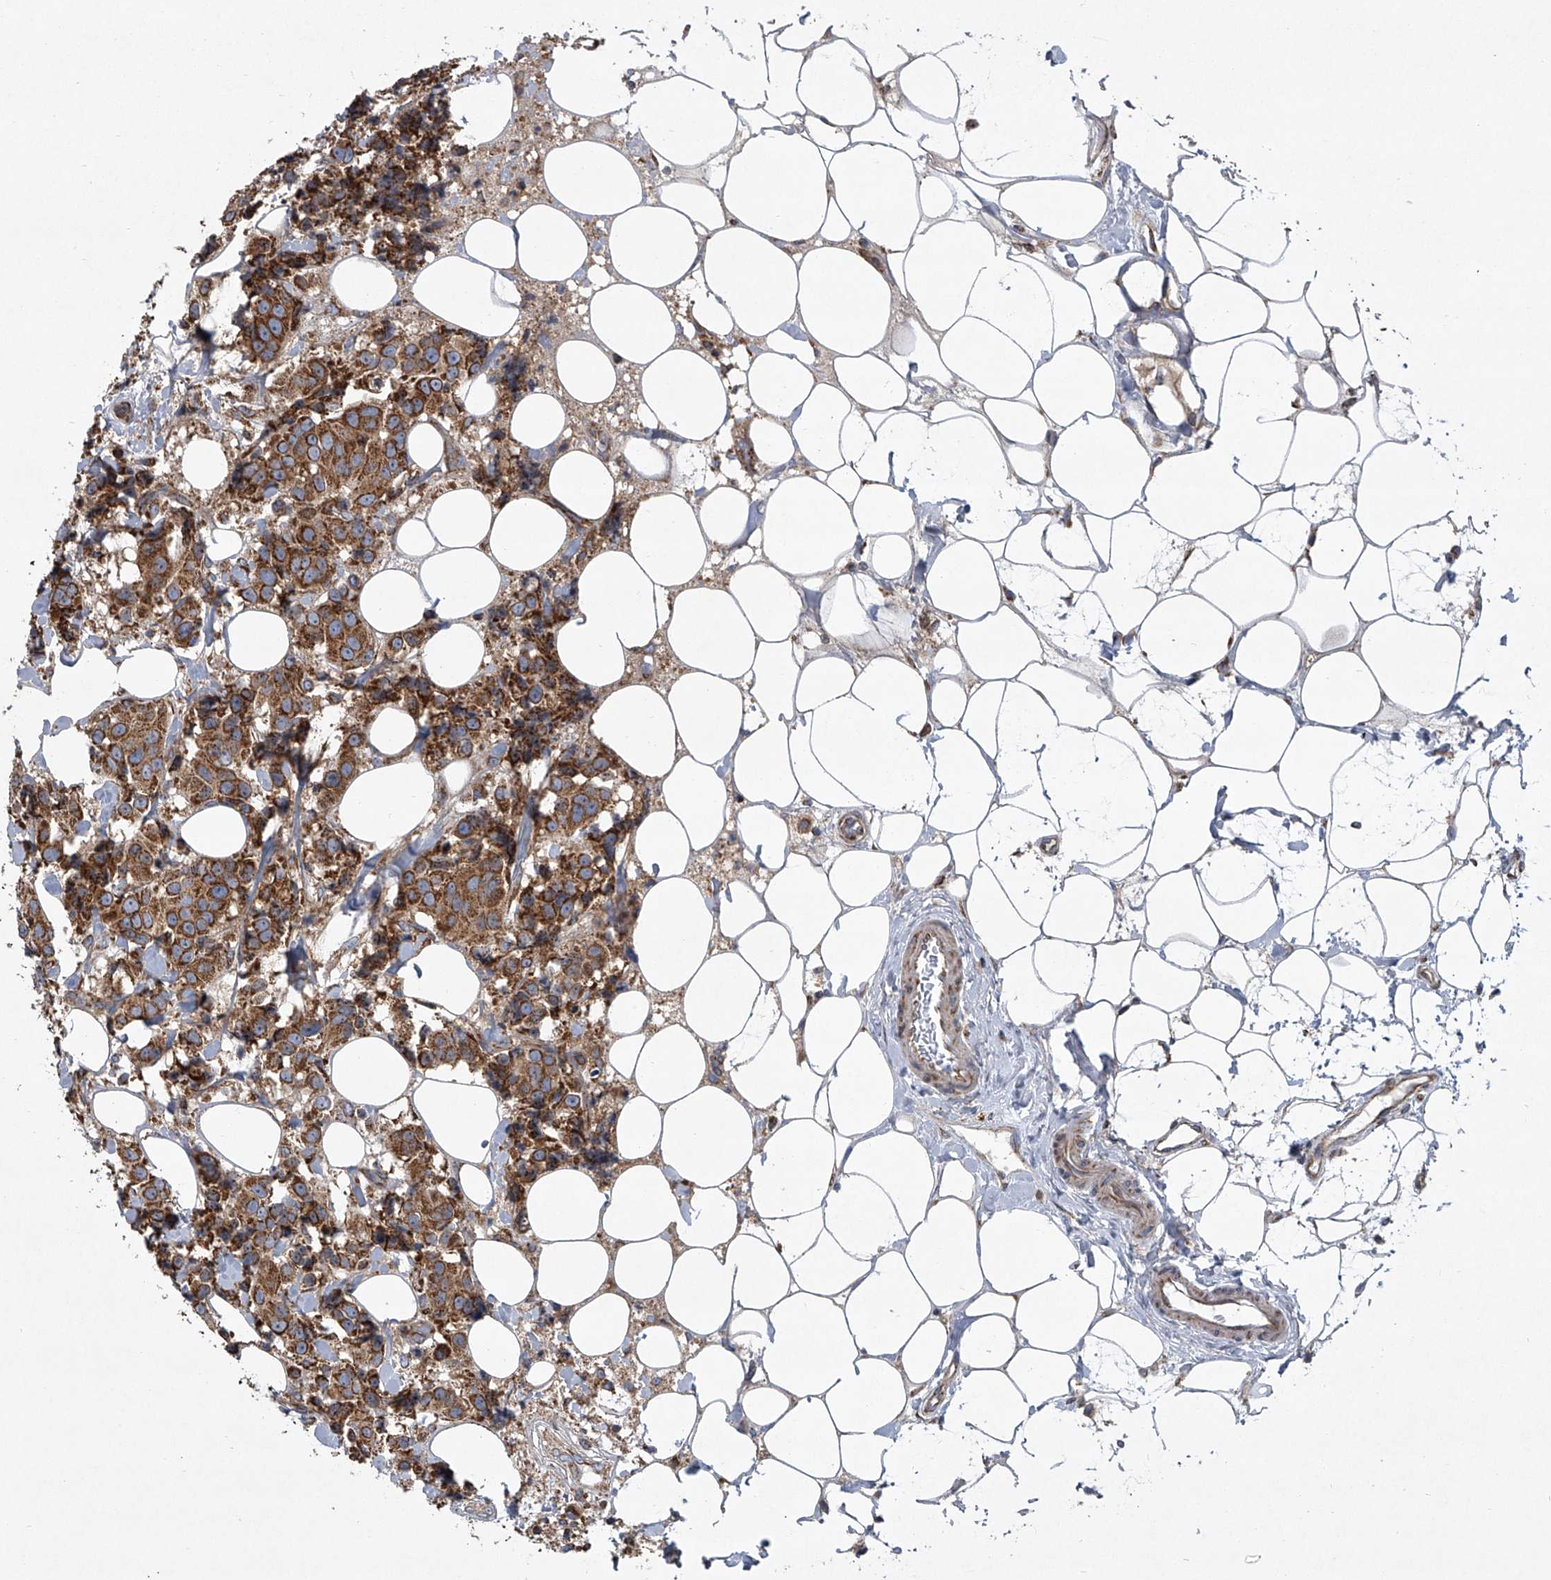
{"staining": {"intensity": "moderate", "quantity": ">75%", "location": "cytoplasmic/membranous"}, "tissue": "breast cancer", "cell_type": "Tumor cells", "image_type": "cancer", "snomed": [{"axis": "morphology", "description": "Normal tissue, NOS"}, {"axis": "morphology", "description": "Duct carcinoma"}, {"axis": "topography", "description": "Breast"}], "caption": "Immunohistochemistry of human infiltrating ductal carcinoma (breast) demonstrates medium levels of moderate cytoplasmic/membranous staining in approximately >75% of tumor cells.", "gene": "ZC3H15", "patient": {"sex": "female", "age": 39}}